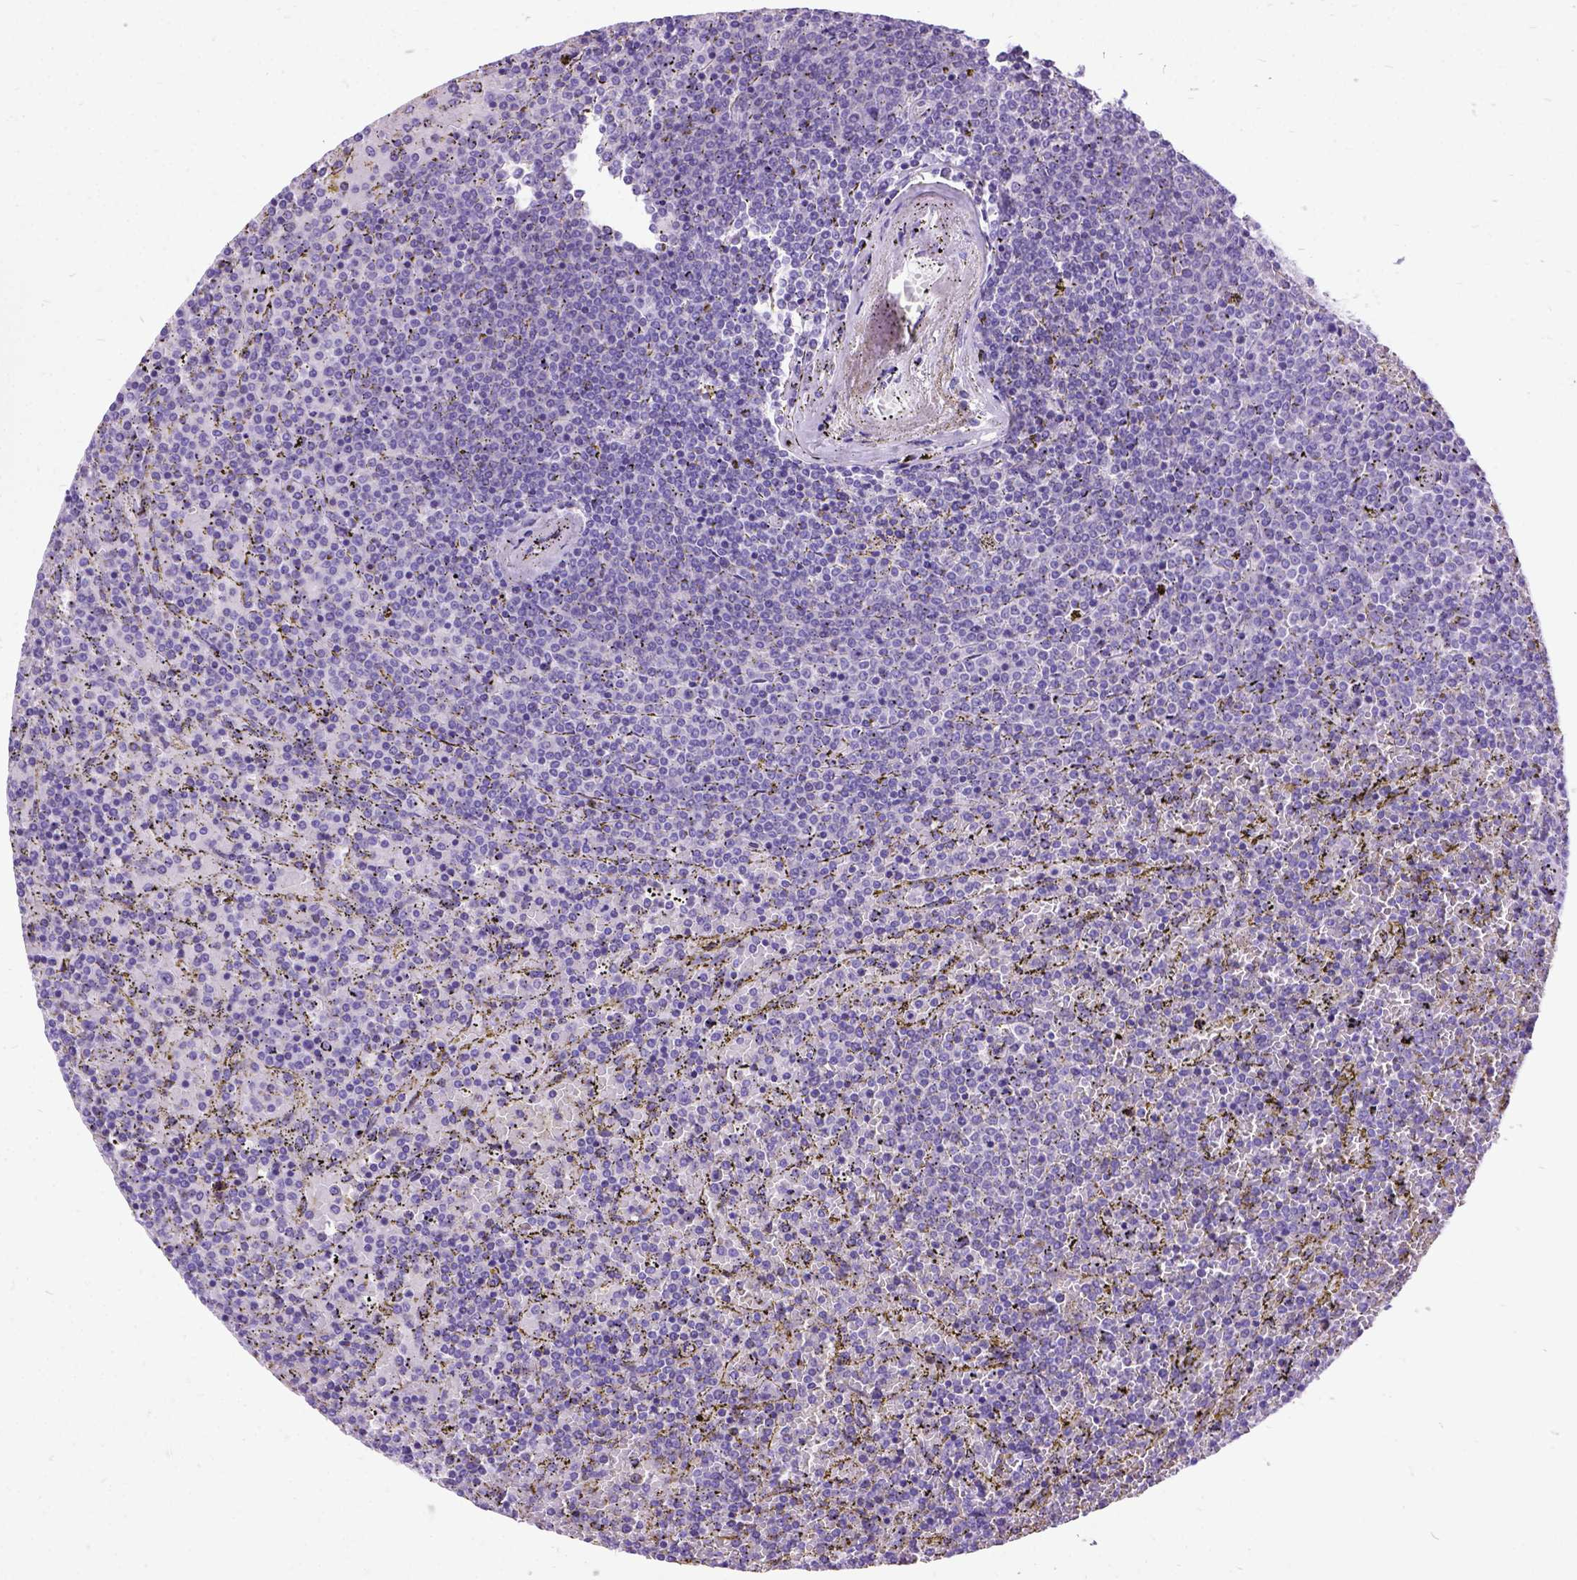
{"staining": {"intensity": "negative", "quantity": "none", "location": "none"}, "tissue": "lymphoma", "cell_type": "Tumor cells", "image_type": "cancer", "snomed": [{"axis": "morphology", "description": "Malignant lymphoma, non-Hodgkin's type, Low grade"}, {"axis": "topography", "description": "Spleen"}], "caption": "DAB immunohistochemical staining of human lymphoma demonstrates no significant staining in tumor cells.", "gene": "PRG2", "patient": {"sex": "female", "age": 77}}